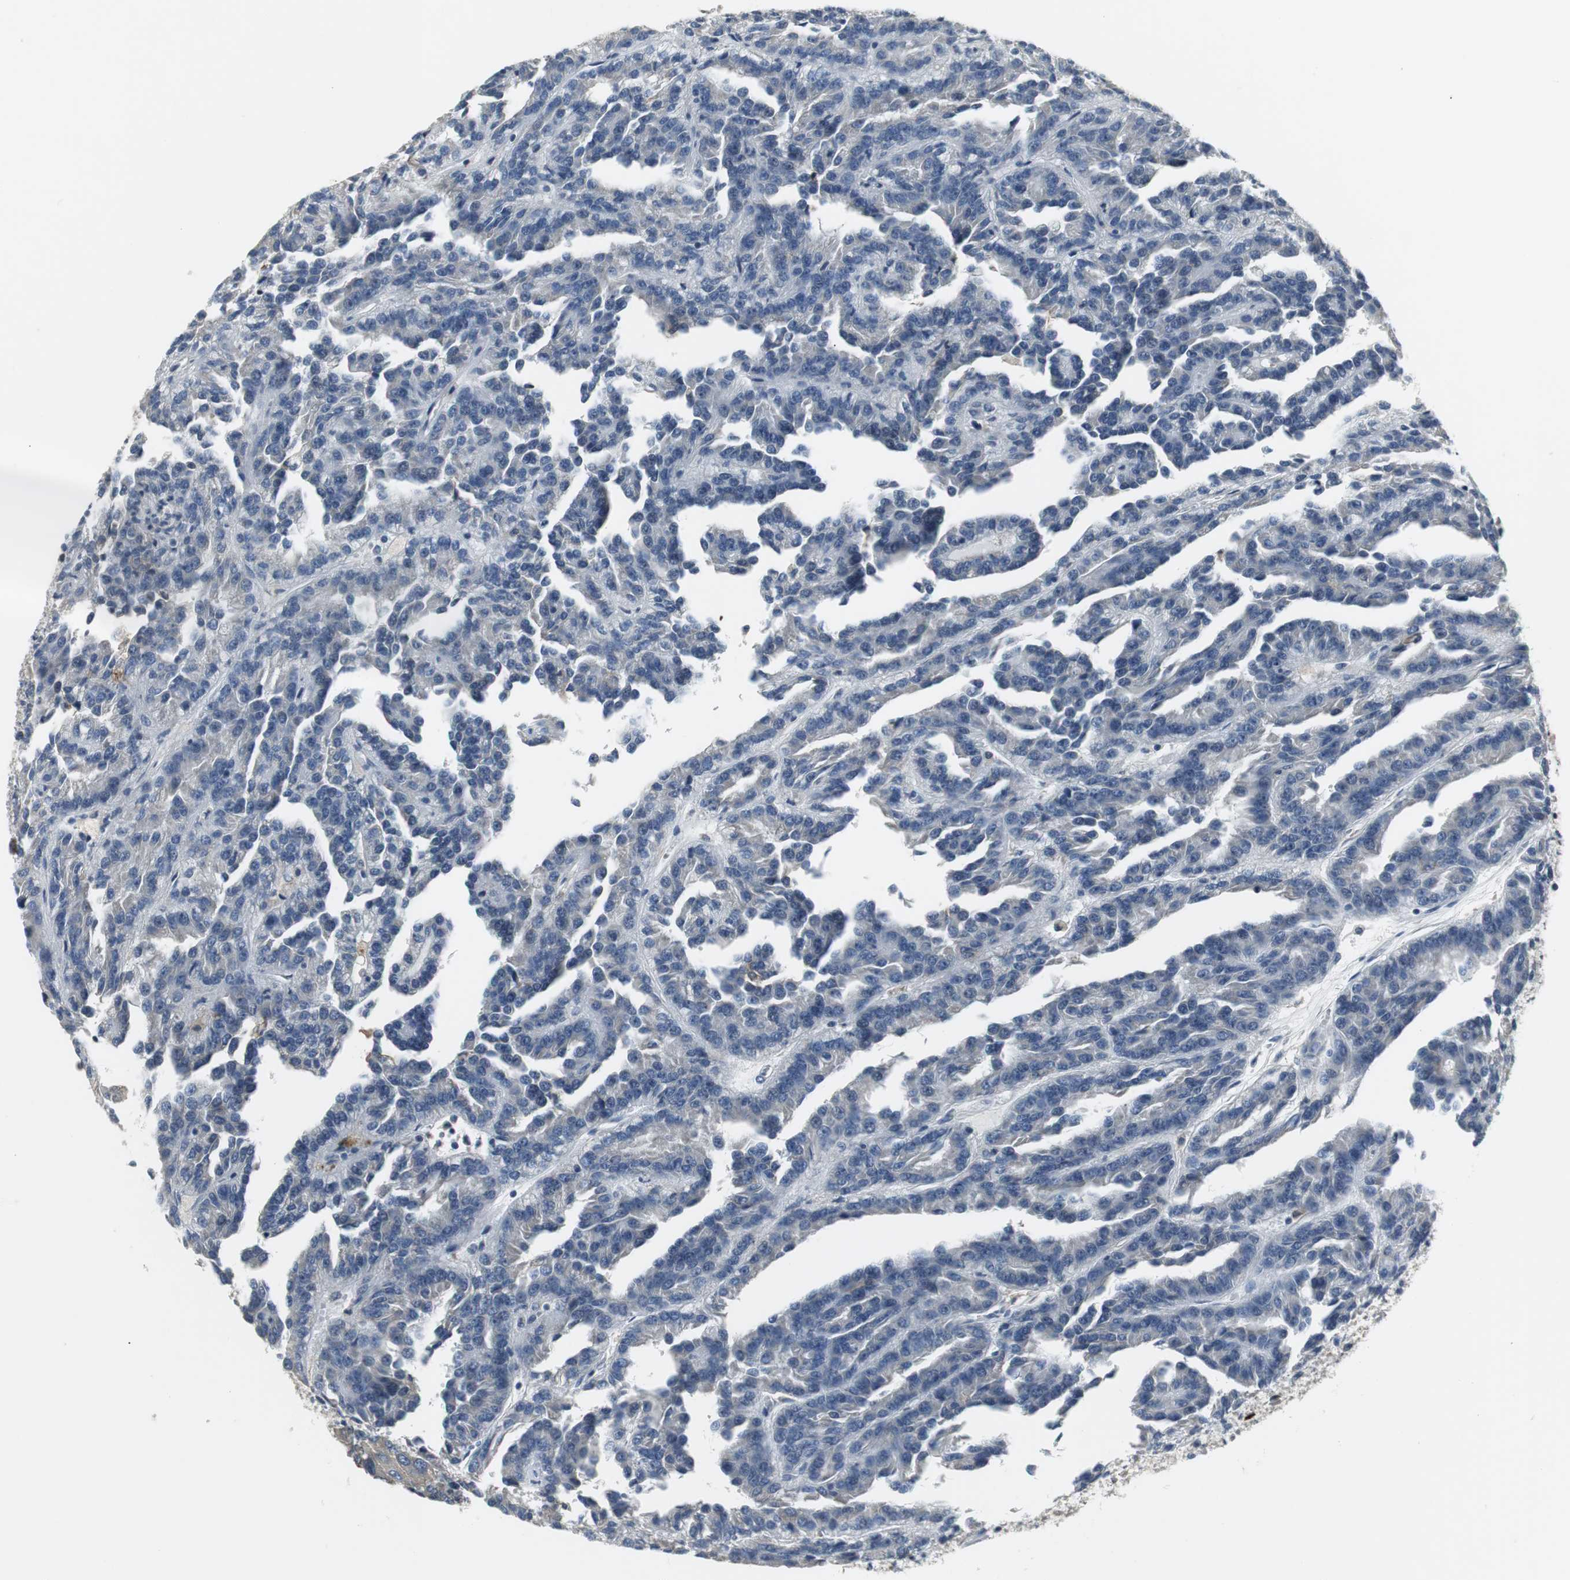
{"staining": {"intensity": "negative", "quantity": "none", "location": "none"}, "tissue": "renal cancer", "cell_type": "Tumor cells", "image_type": "cancer", "snomed": [{"axis": "morphology", "description": "Adenocarcinoma, NOS"}, {"axis": "topography", "description": "Kidney"}], "caption": "Photomicrograph shows no protein positivity in tumor cells of adenocarcinoma (renal) tissue.", "gene": "SLC2A5", "patient": {"sex": "male", "age": 46}}